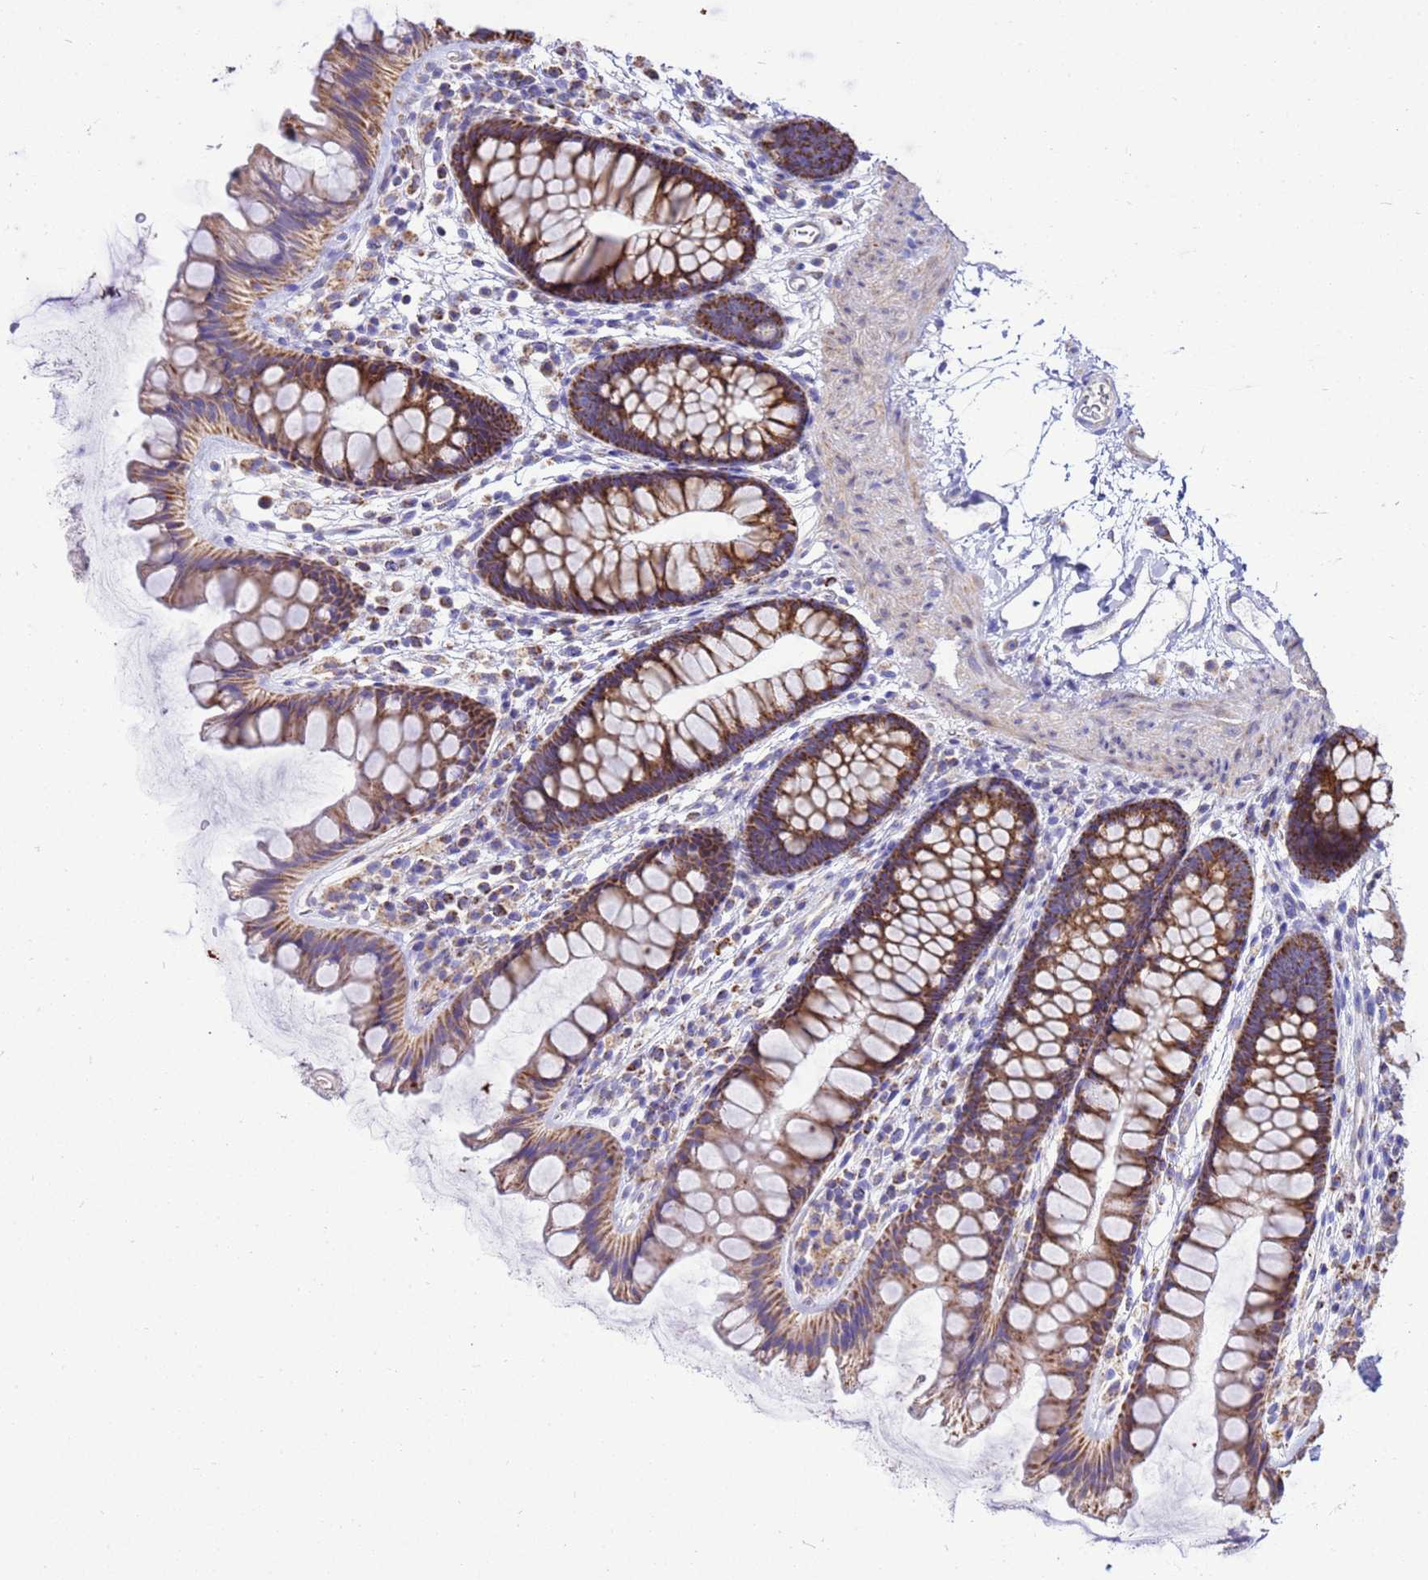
{"staining": {"intensity": "weak", "quantity": ">75%", "location": "cytoplasmic/membranous"}, "tissue": "colon", "cell_type": "Endothelial cells", "image_type": "normal", "snomed": [{"axis": "morphology", "description": "Normal tissue, NOS"}, {"axis": "topography", "description": "Colon"}], "caption": "Colon stained with immunohistochemistry (IHC) exhibits weak cytoplasmic/membranous positivity in approximately >75% of endothelial cells.", "gene": "RNF165", "patient": {"sex": "female", "age": 62}}